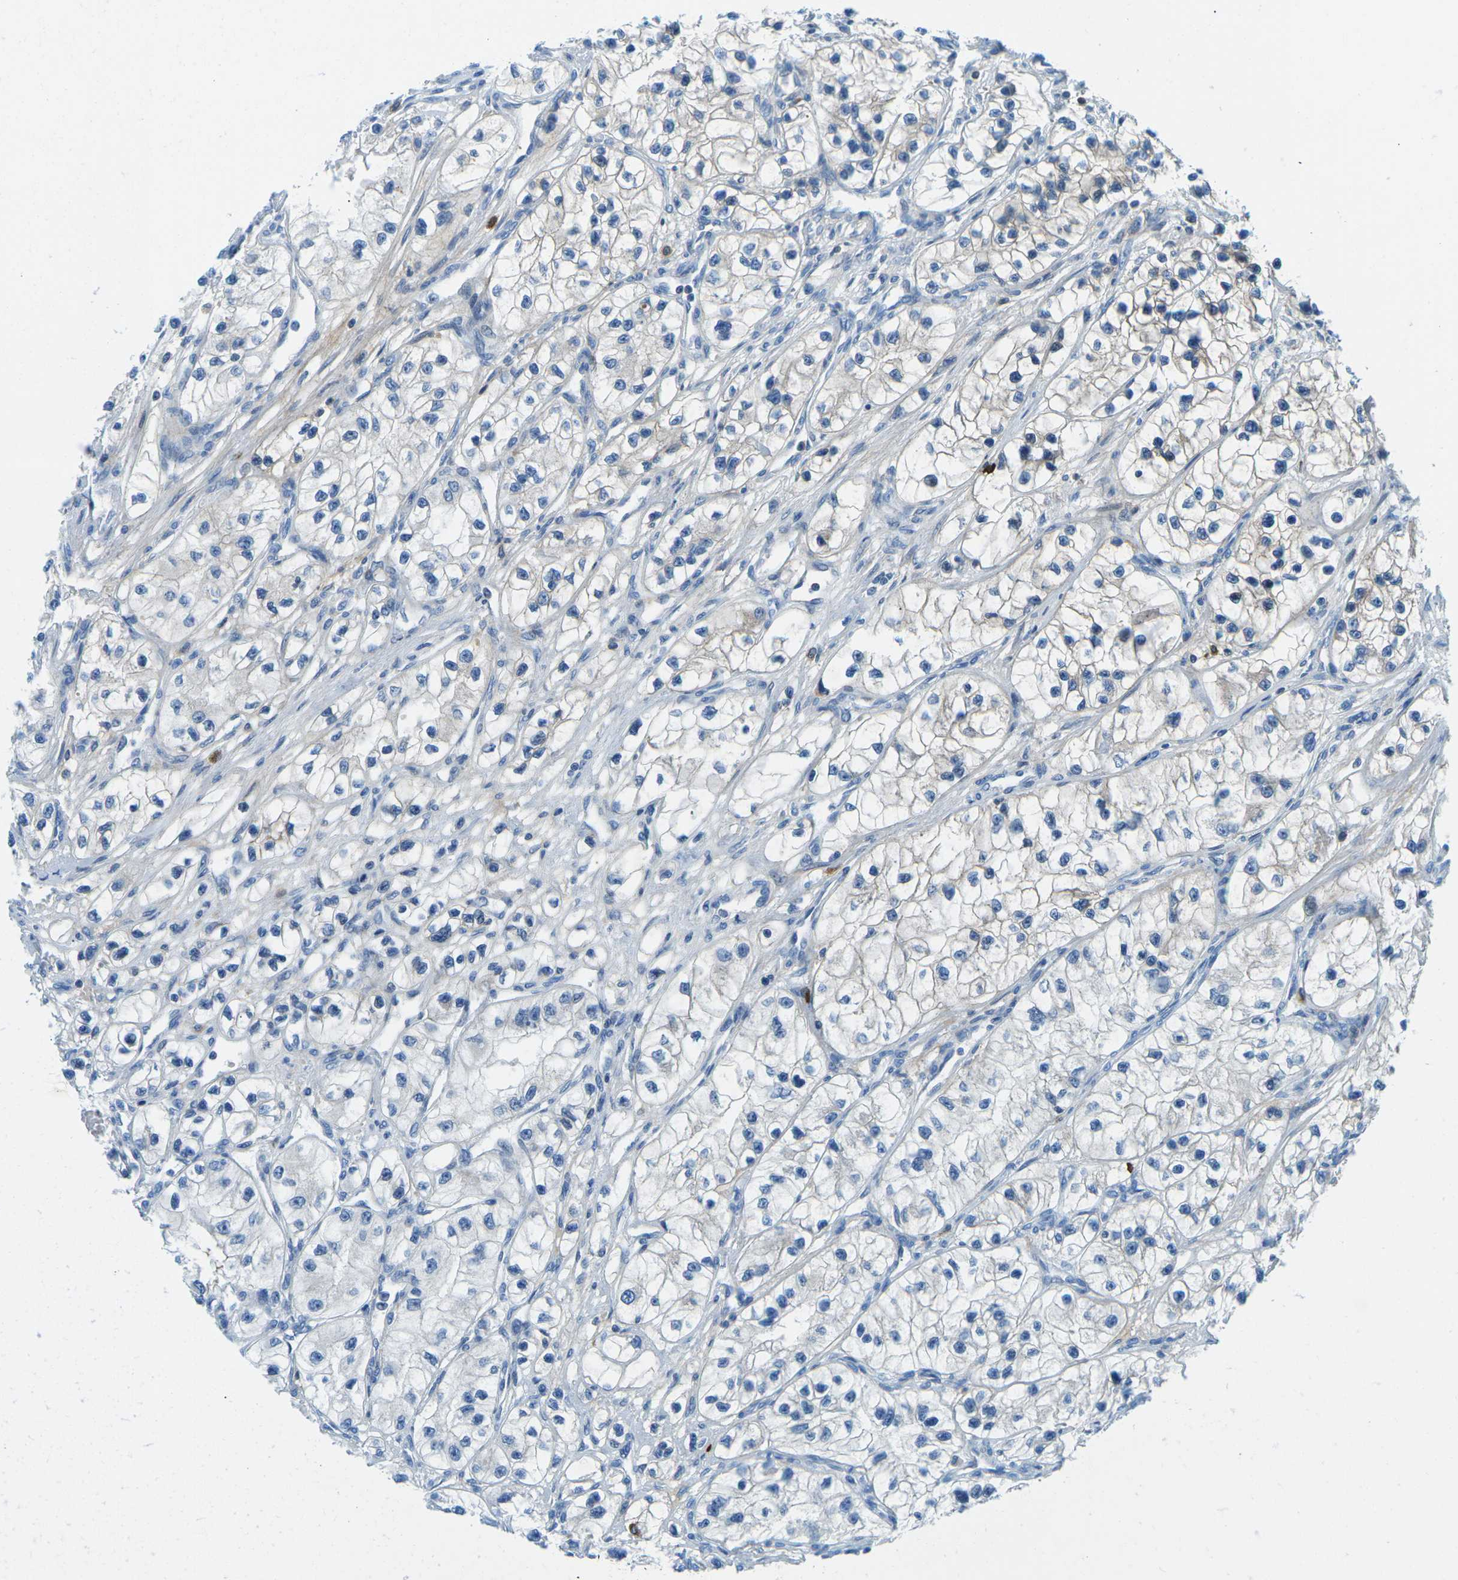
{"staining": {"intensity": "weak", "quantity": "<25%", "location": "cytoplasmic/membranous"}, "tissue": "renal cancer", "cell_type": "Tumor cells", "image_type": "cancer", "snomed": [{"axis": "morphology", "description": "Adenocarcinoma, NOS"}, {"axis": "topography", "description": "Kidney"}], "caption": "Immunohistochemistry micrograph of adenocarcinoma (renal) stained for a protein (brown), which exhibits no staining in tumor cells.", "gene": "CFB", "patient": {"sex": "female", "age": 57}}